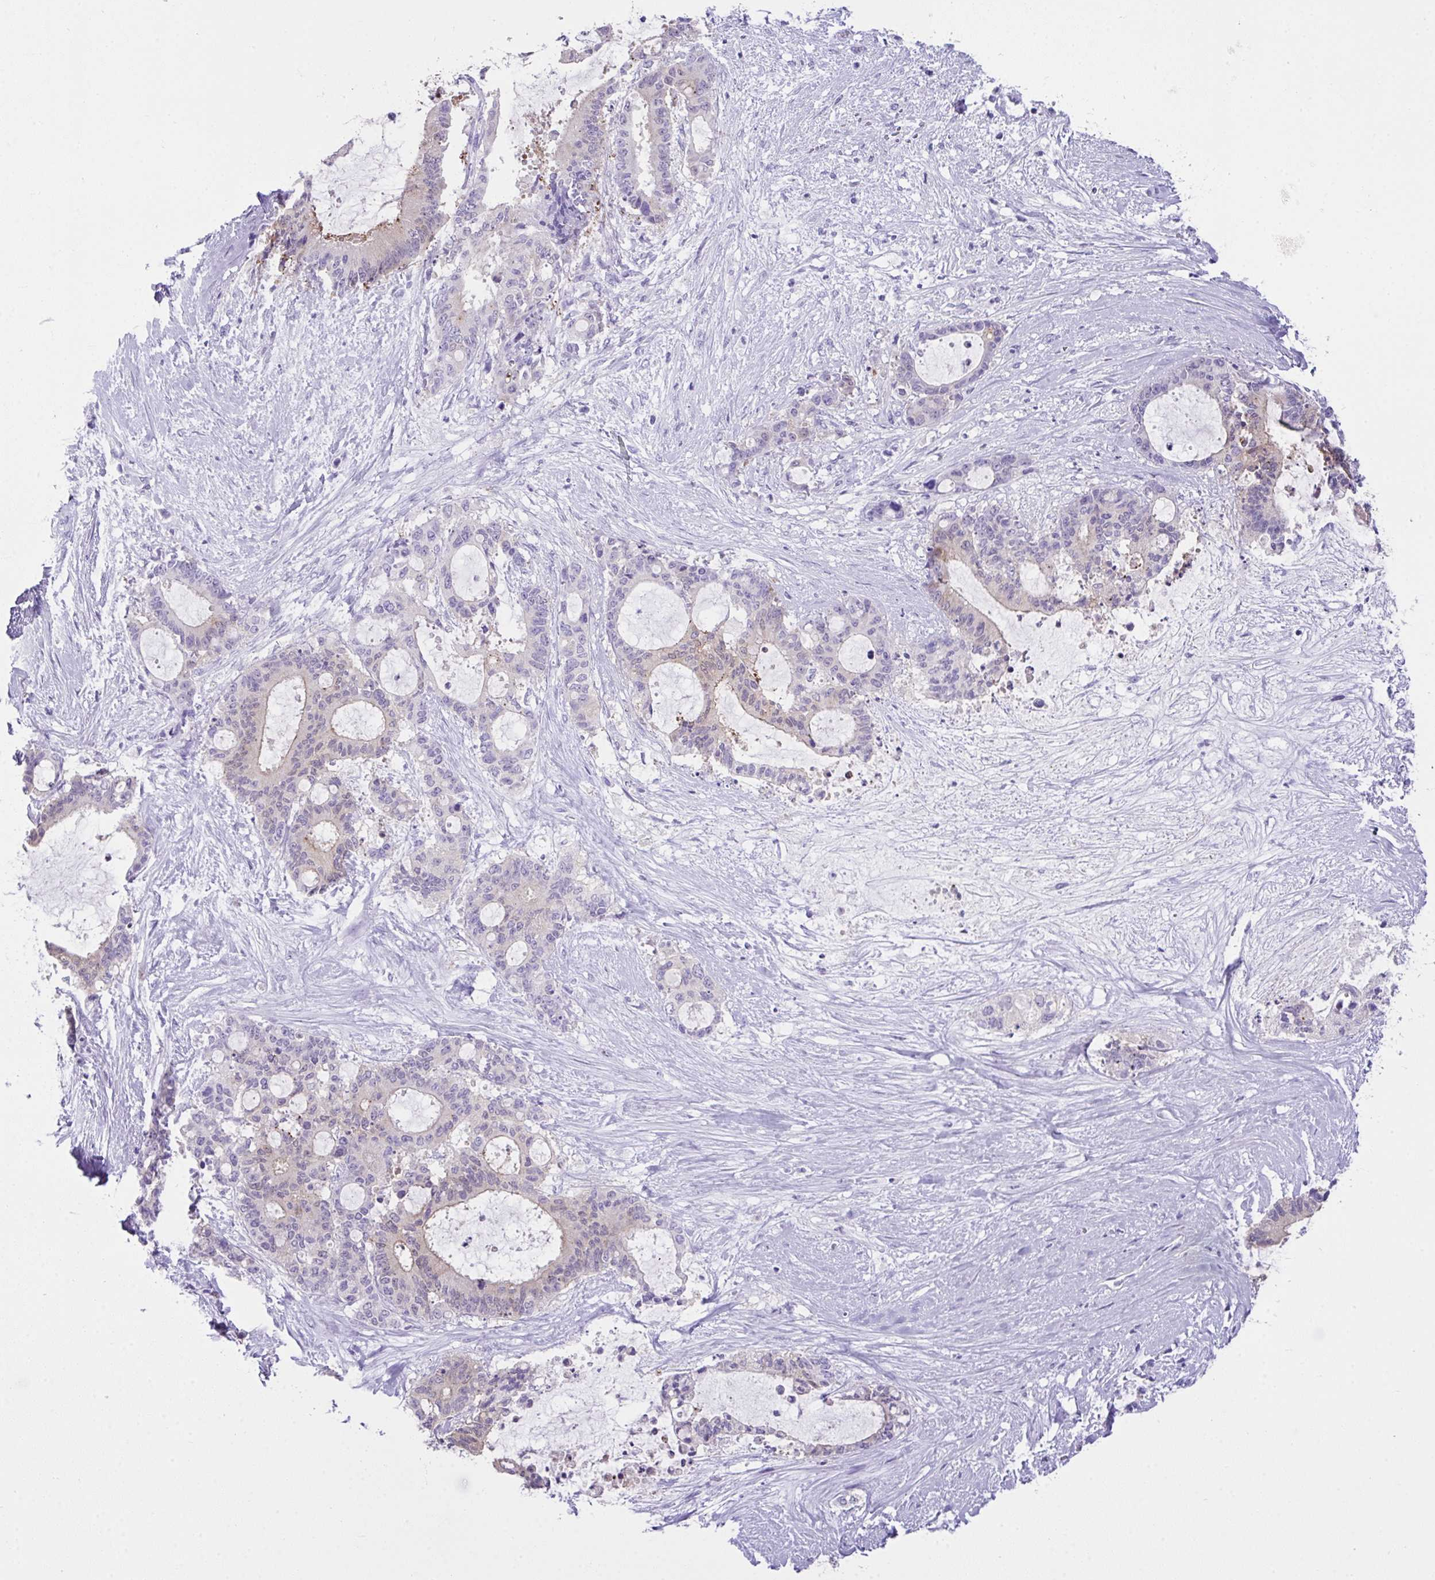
{"staining": {"intensity": "negative", "quantity": "none", "location": "none"}, "tissue": "liver cancer", "cell_type": "Tumor cells", "image_type": "cancer", "snomed": [{"axis": "morphology", "description": "Normal tissue, NOS"}, {"axis": "morphology", "description": "Cholangiocarcinoma"}, {"axis": "topography", "description": "Liver"}, {"axis": "topography", "description": "Peripheral nerve tissue"}], "caption": "DAB (3,3'-diaminobenzidine) immunohistochemical staining of human cholangiocarcinoma (liver) shows no significant positivity in tumor cells.", "gene": "LGALS4", "patient": {"sex": "female", "age": 73}}